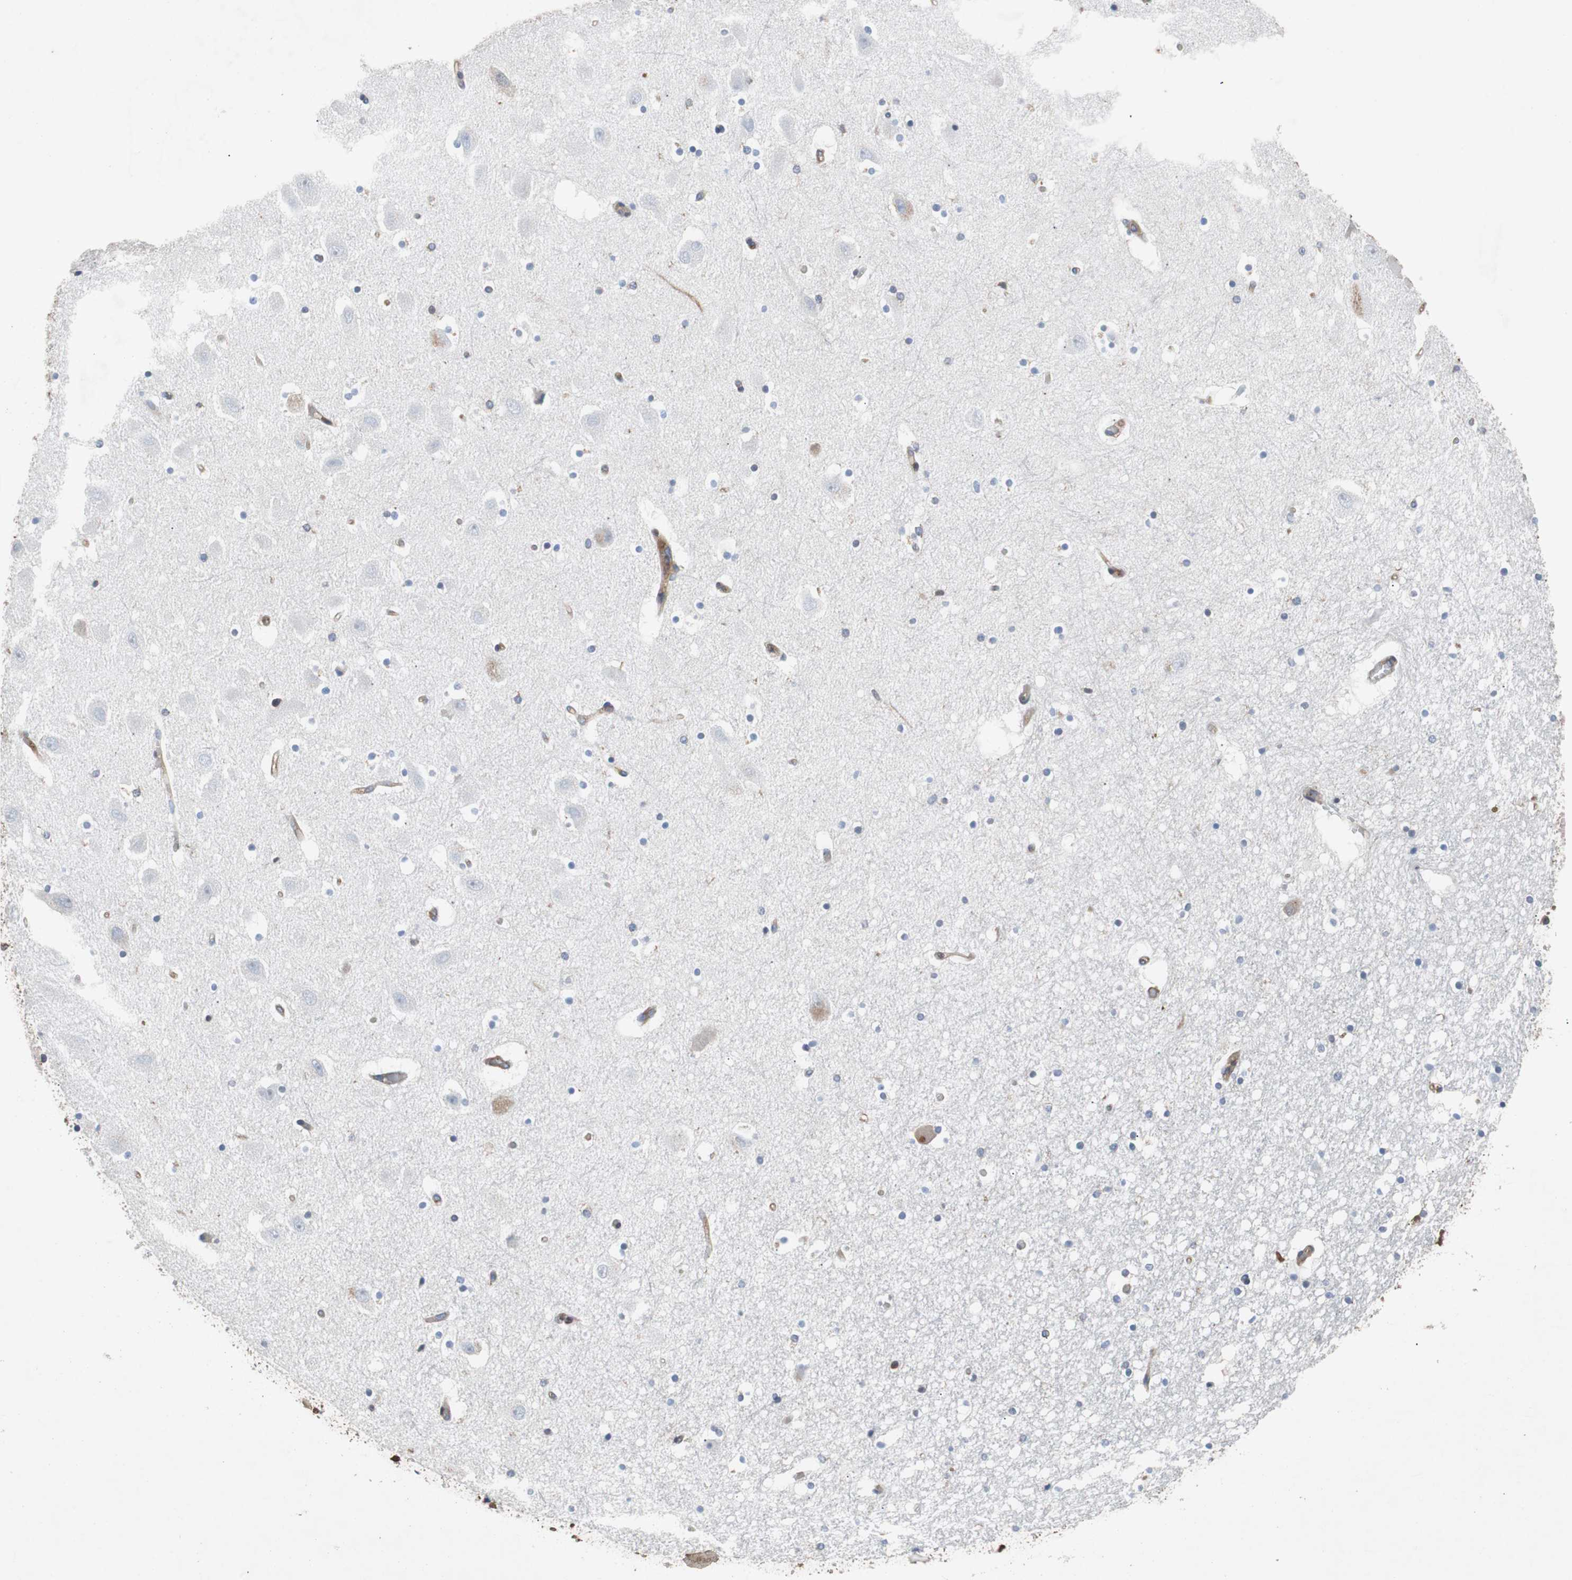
{"staining": {"intensity": "strong", "quantity": "<25%", "location": "cytoplasmic/membranous,nuclear"}, "tissue": "hippocampus", "cell_type": "Glial cells", "image_type": "normal", "snomed": [{"axis": "morphology", "description": "Normal tissue, NOS"}, {"axis": "topography", "description": "Hippocampus"}], "caption": "Approximately <25% of glial cells in normal human hippocampus display strong cytoplasmic/membranous,nuclear protein staining as visualized by brown immunohistochemical staining.", "gene": "GYS1", "patient": {"sex": "male", "age": 45}}